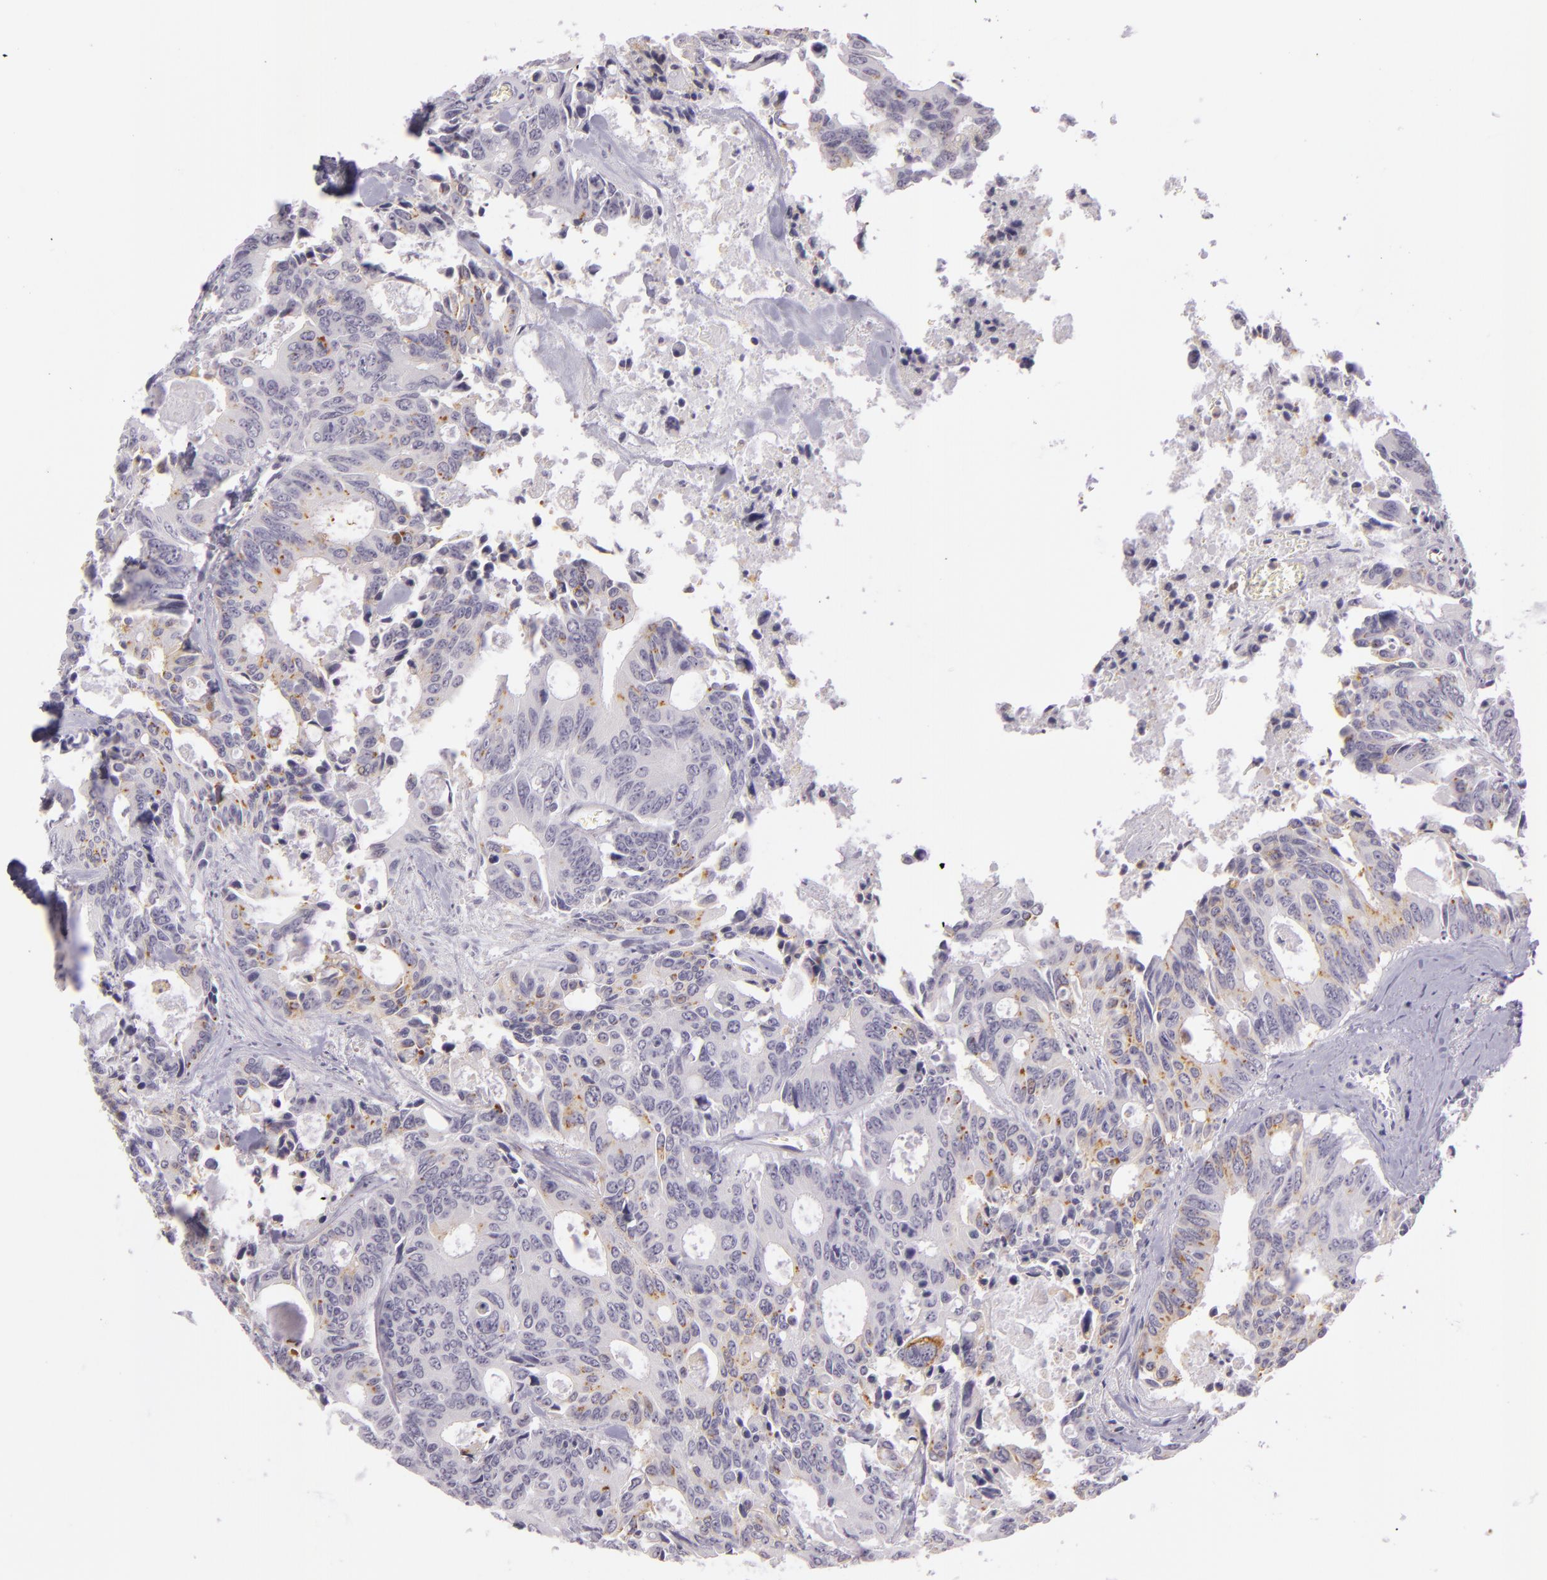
{"staining": {"intensity": "negative", "quantity": "none", "location": "none"}, "tissue": "colorectal cancer", "cell_type": "Tumor cells", "image_type": "cancer", "snomed": [{"axis": "morphology", "description": "Adenocarcinoma, NOS"}, {"axis": "topography", "description": "Rectum"}], "caption": "This is an immunohistochemistry (IHC) histopathology image of colorectal adenocarcinoma. There is no staining in tumor cells.", "gene": "CBS", "patient": {"sex": "male", "age": 76}}